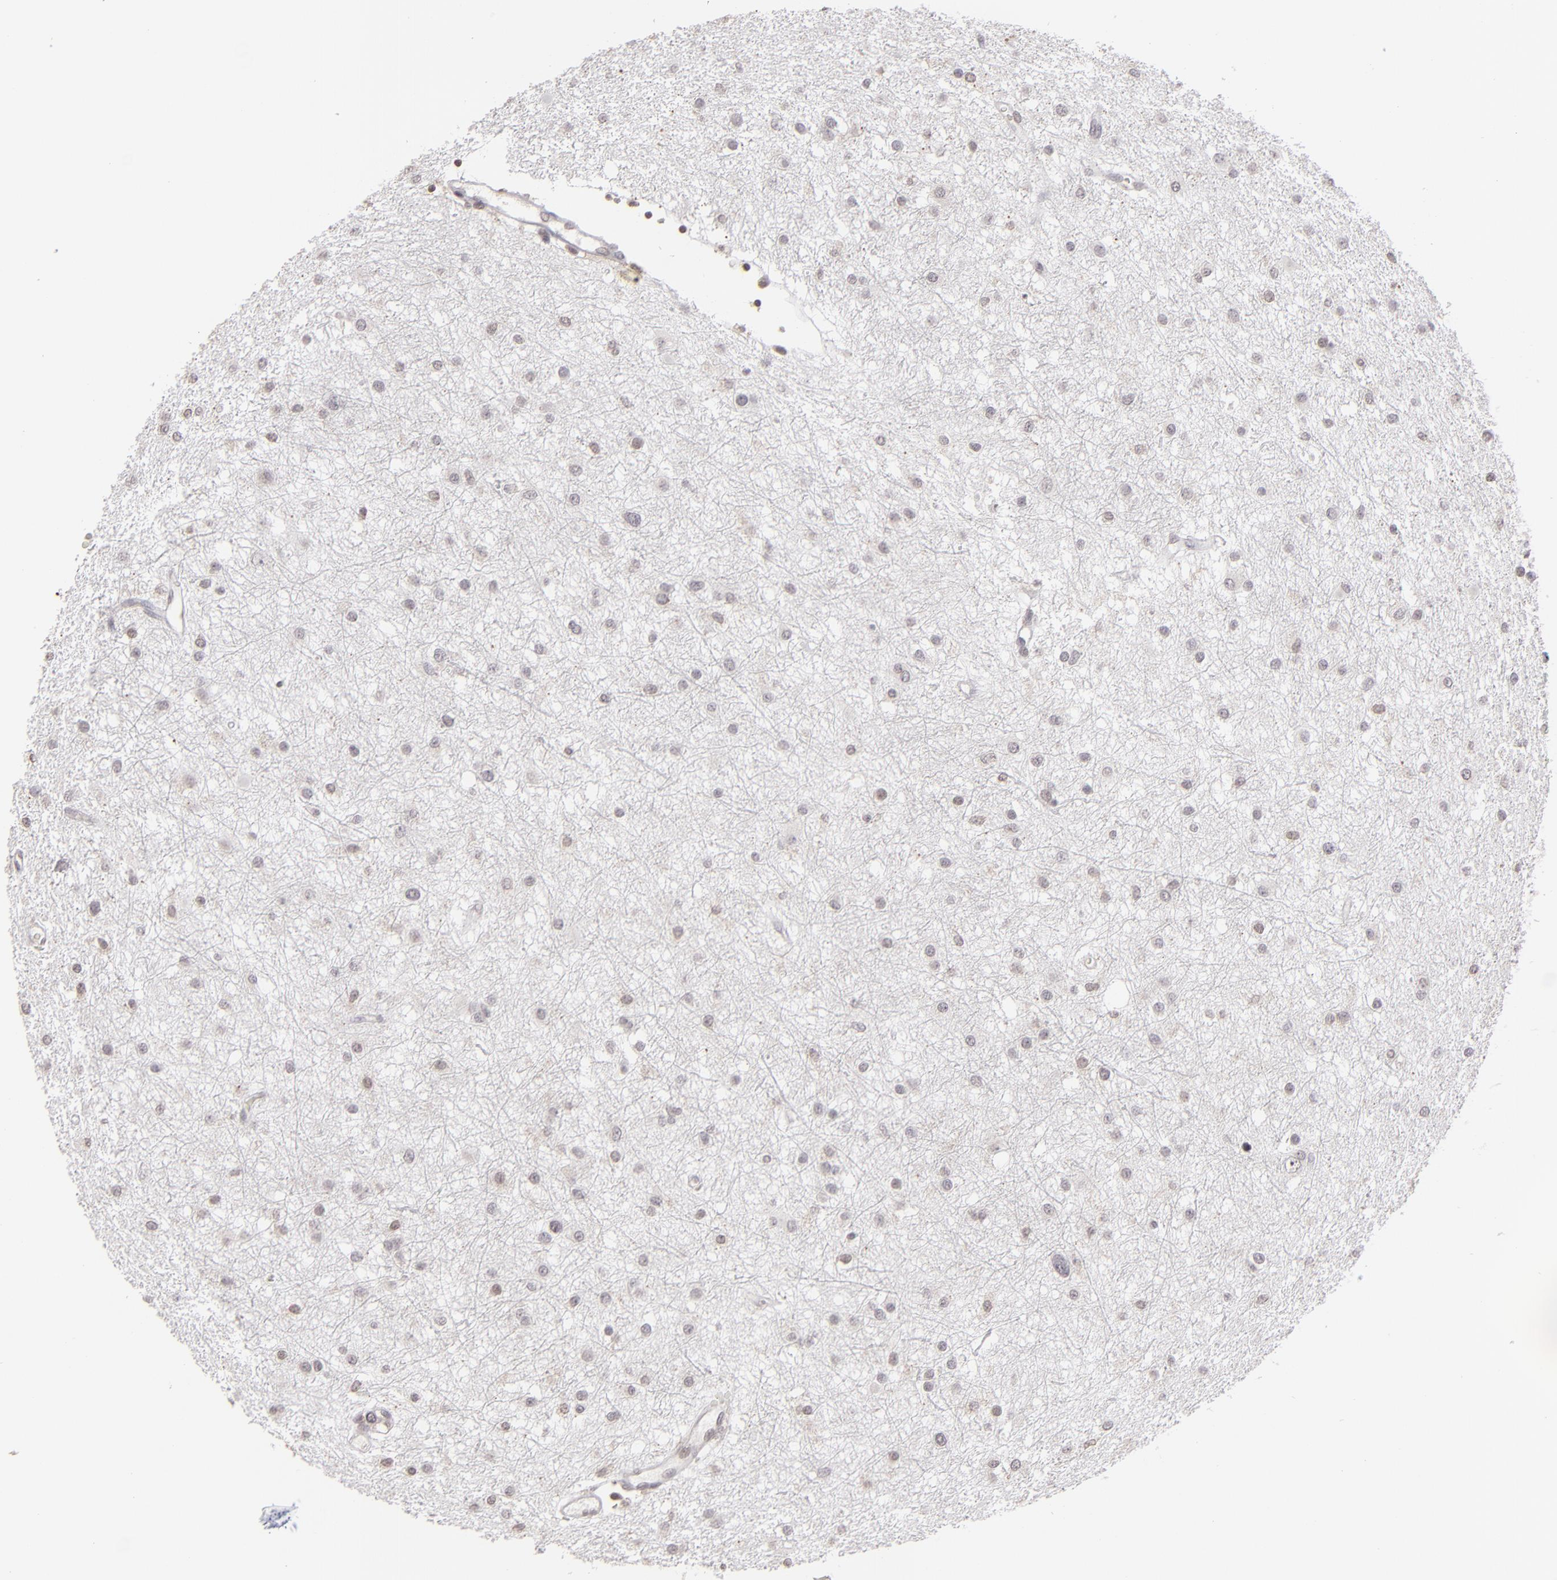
{"staining": {"intensity": "negative", "quantity": "none", "location": "none"}, "tissue": "glioma", "cell_type": "Tumor cells", "image_type": "cancer", "snomed": [{"axis": "morphology", "description": "Glioma, malignant, Low grade"}, {"axis": "topography", "description": "Brain"}], "caption": "DAB immunohistochemical staining of malignant low-grade glioma shows no significant positivity in tumor cells.", "gene": "CLDN2", "patient": {"sex": "female", "age": 36}}